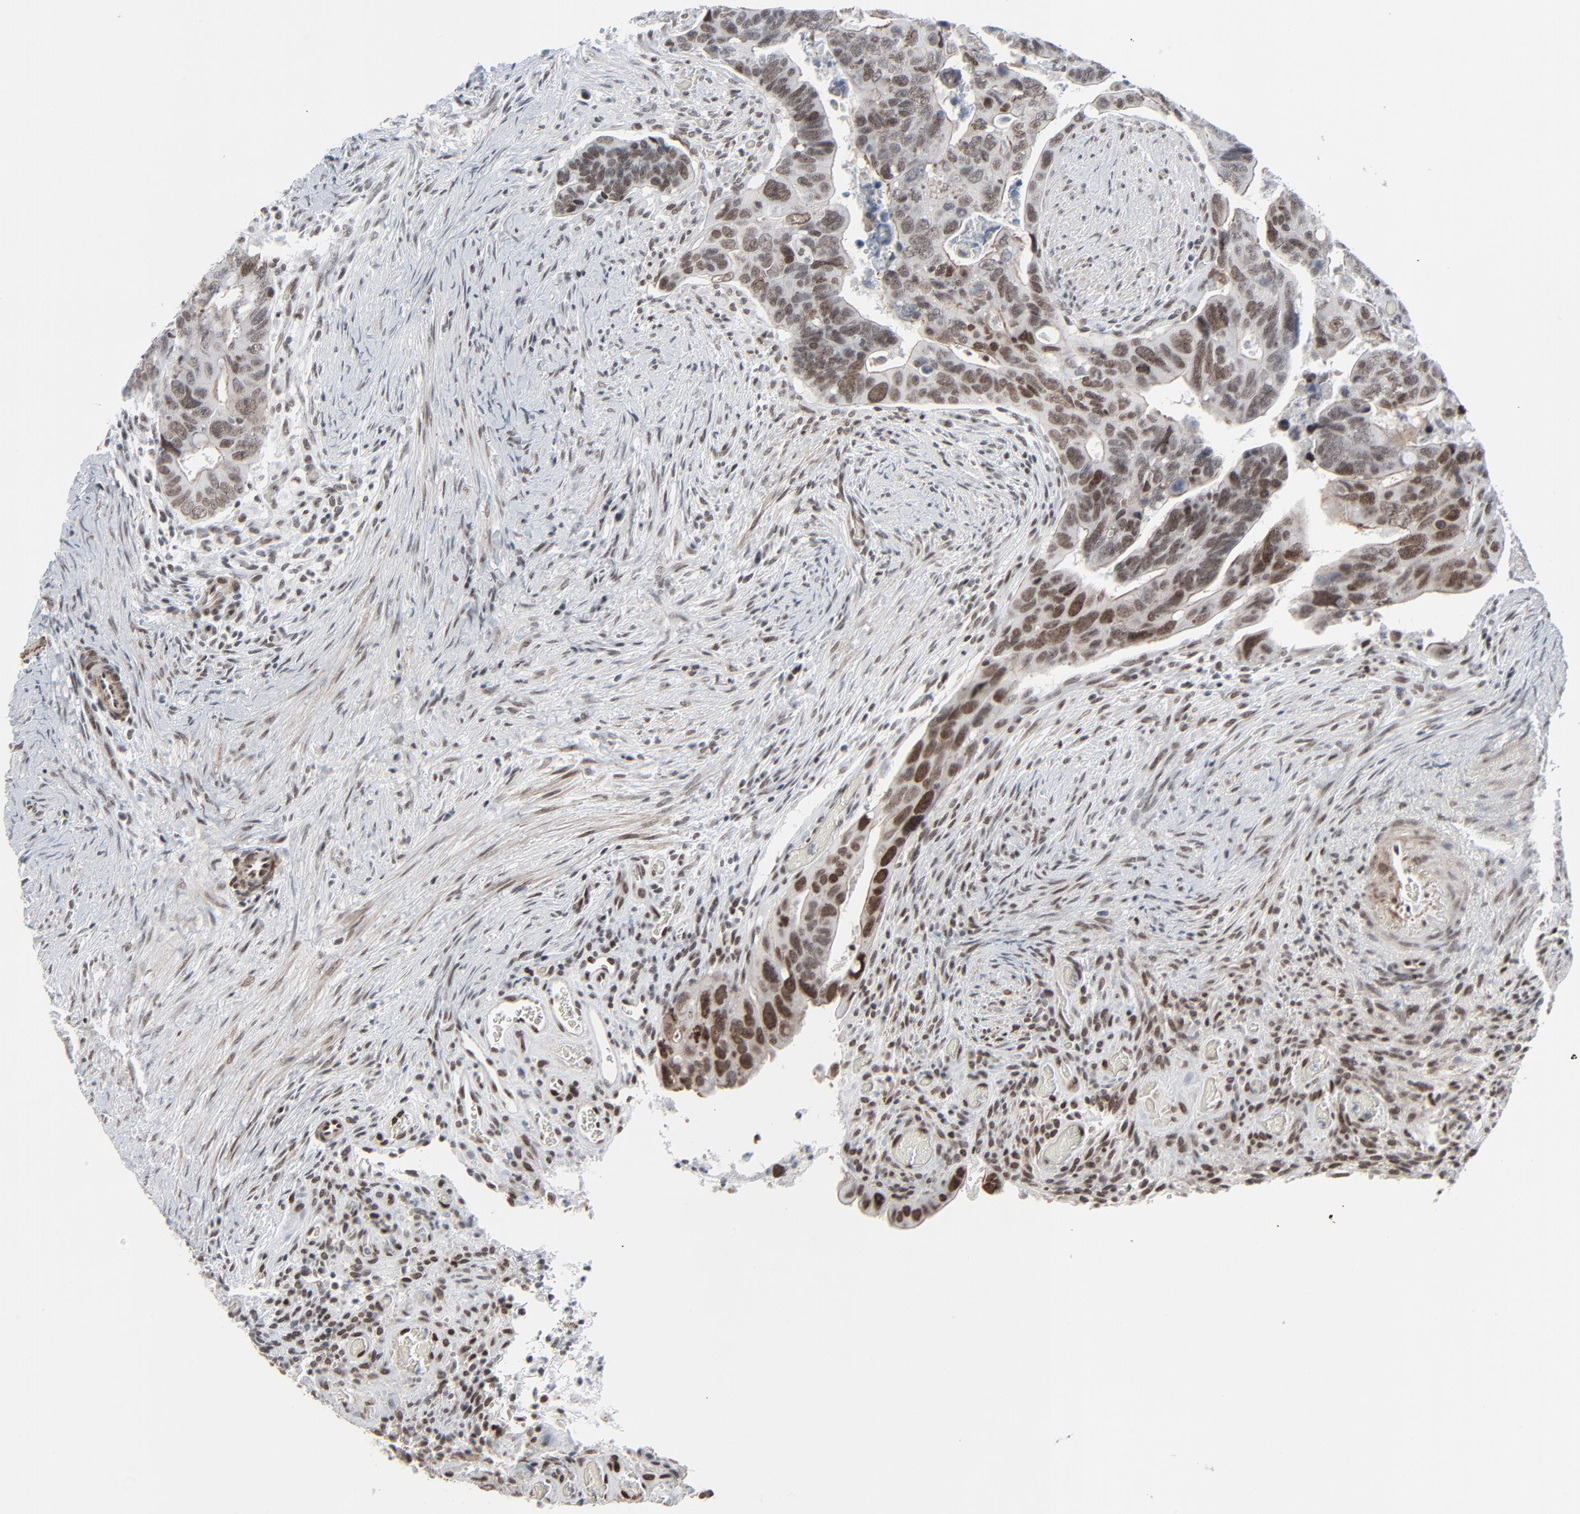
{"staining": {"intensity": "moderate", "quantity": ">75%", "location": "nuclear"}, "tissue": "colorectal cancer", "cell_type": "Tumor cells", "image_type": "cancer", "snomed": [{"axis": "morphology", "description": "Adenocarcinoma, NOS"}, {"axis": "topography", "description": "Rectum"}], "caption": "Immunohistochemical staining of colorectal cancer shows medium levels of moderate nuclear protein positivity in about >75% of tumor cells. (Brightfield microscopy of DAB IHC at high magnification).", "gene": "FBXO28", "patient": {"sex": "male", "age": 53}}